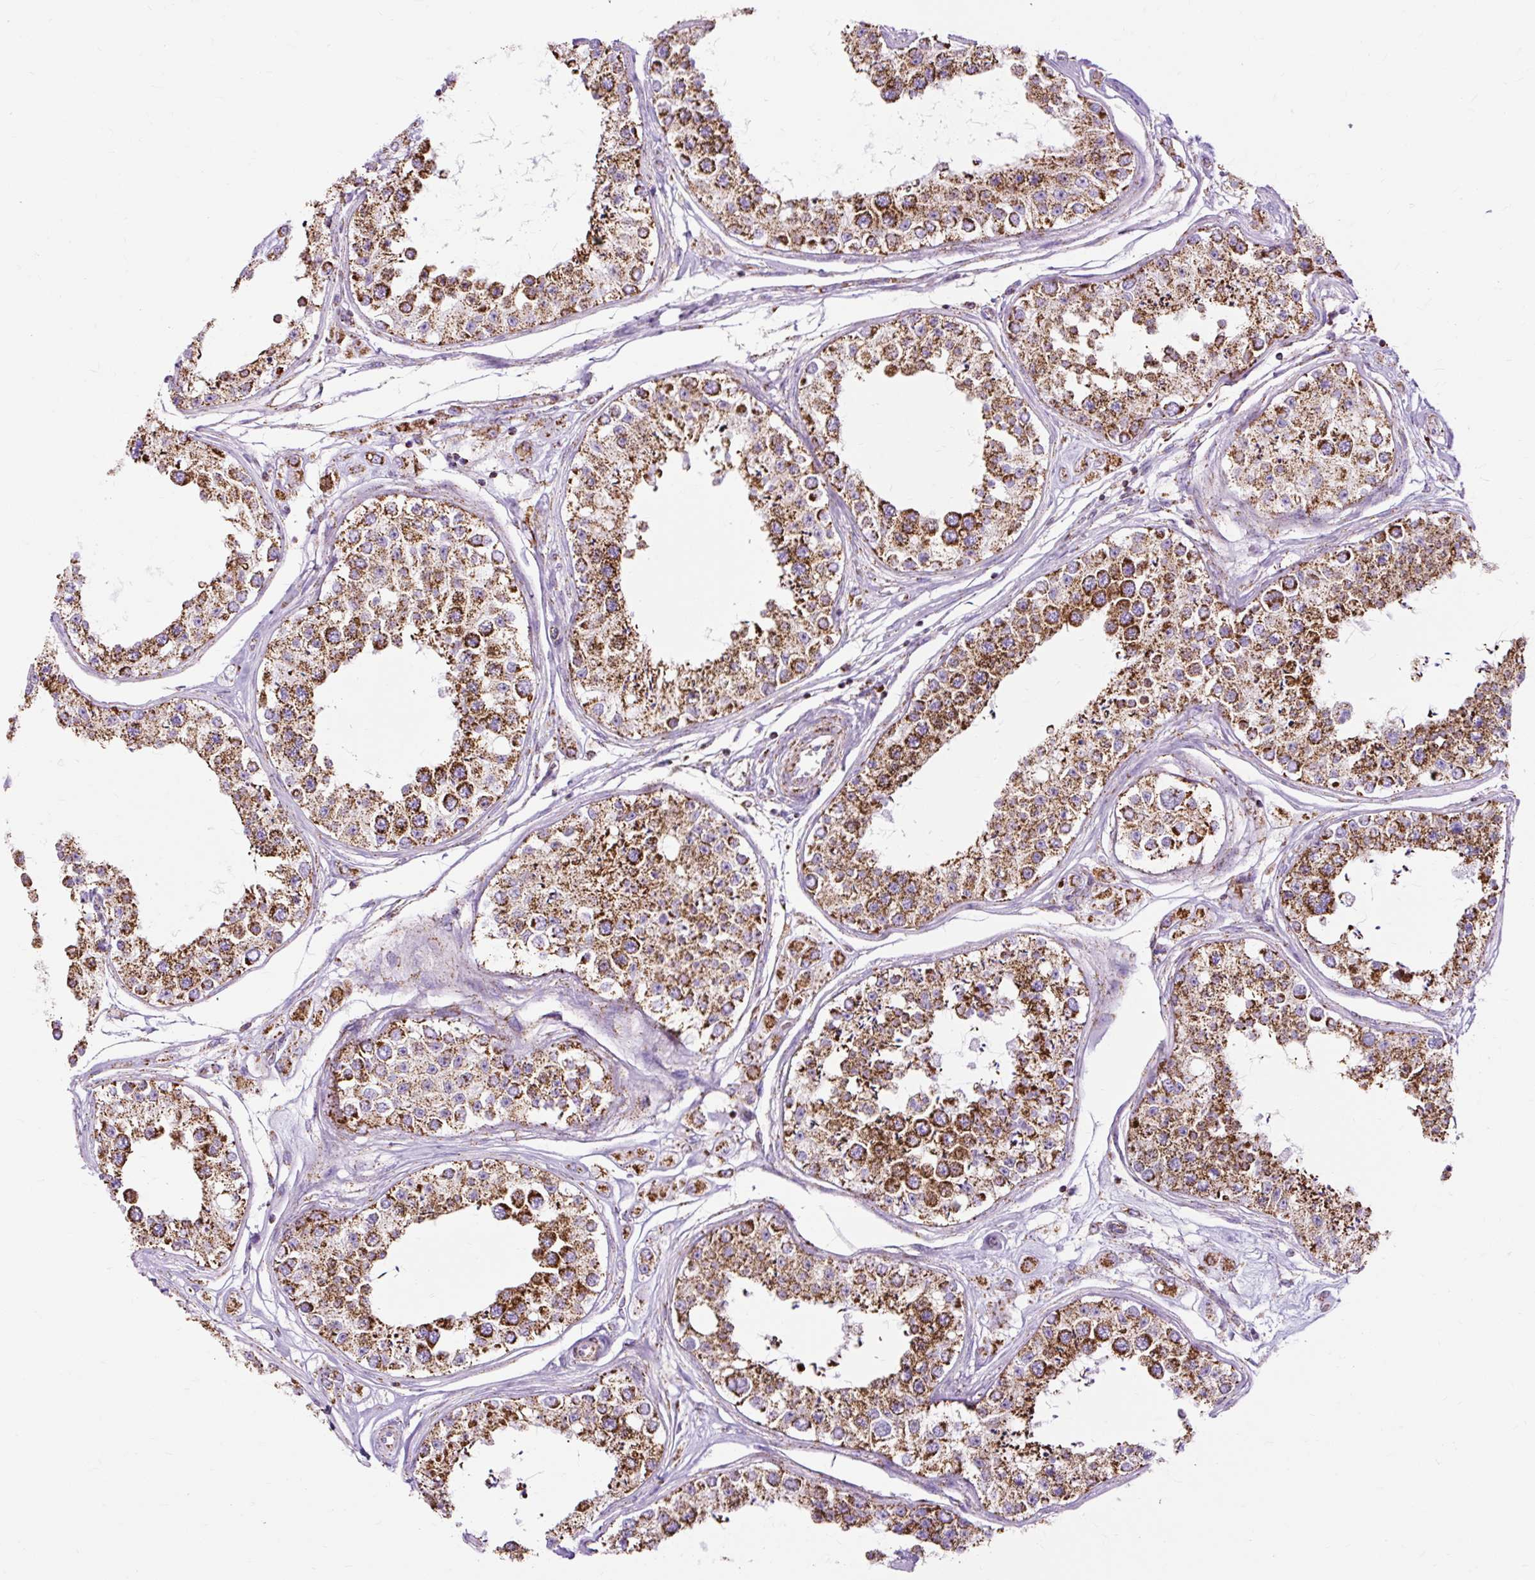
{"staining": {"intensity": "strong", "quantity": ">75%", "location": "cytoplasmic/membranous"}, "tissue": "testis", "cell_type": "Cells in seminiferous ducts", "image_type": "normal", "snomed": [{"axis": "morphology", "description": "Normal tissue, NOS"}, {"axis": "topography", "description": "Testis"}], "caption": "DAB immunohistochemical staining of normal testis reveals strong cytoplasmic/membranous protein staining in approximately >75% of cells in seminiferous ducts.", "gene": "DLAT", "patient": {"sex": "male", "age": 25}}